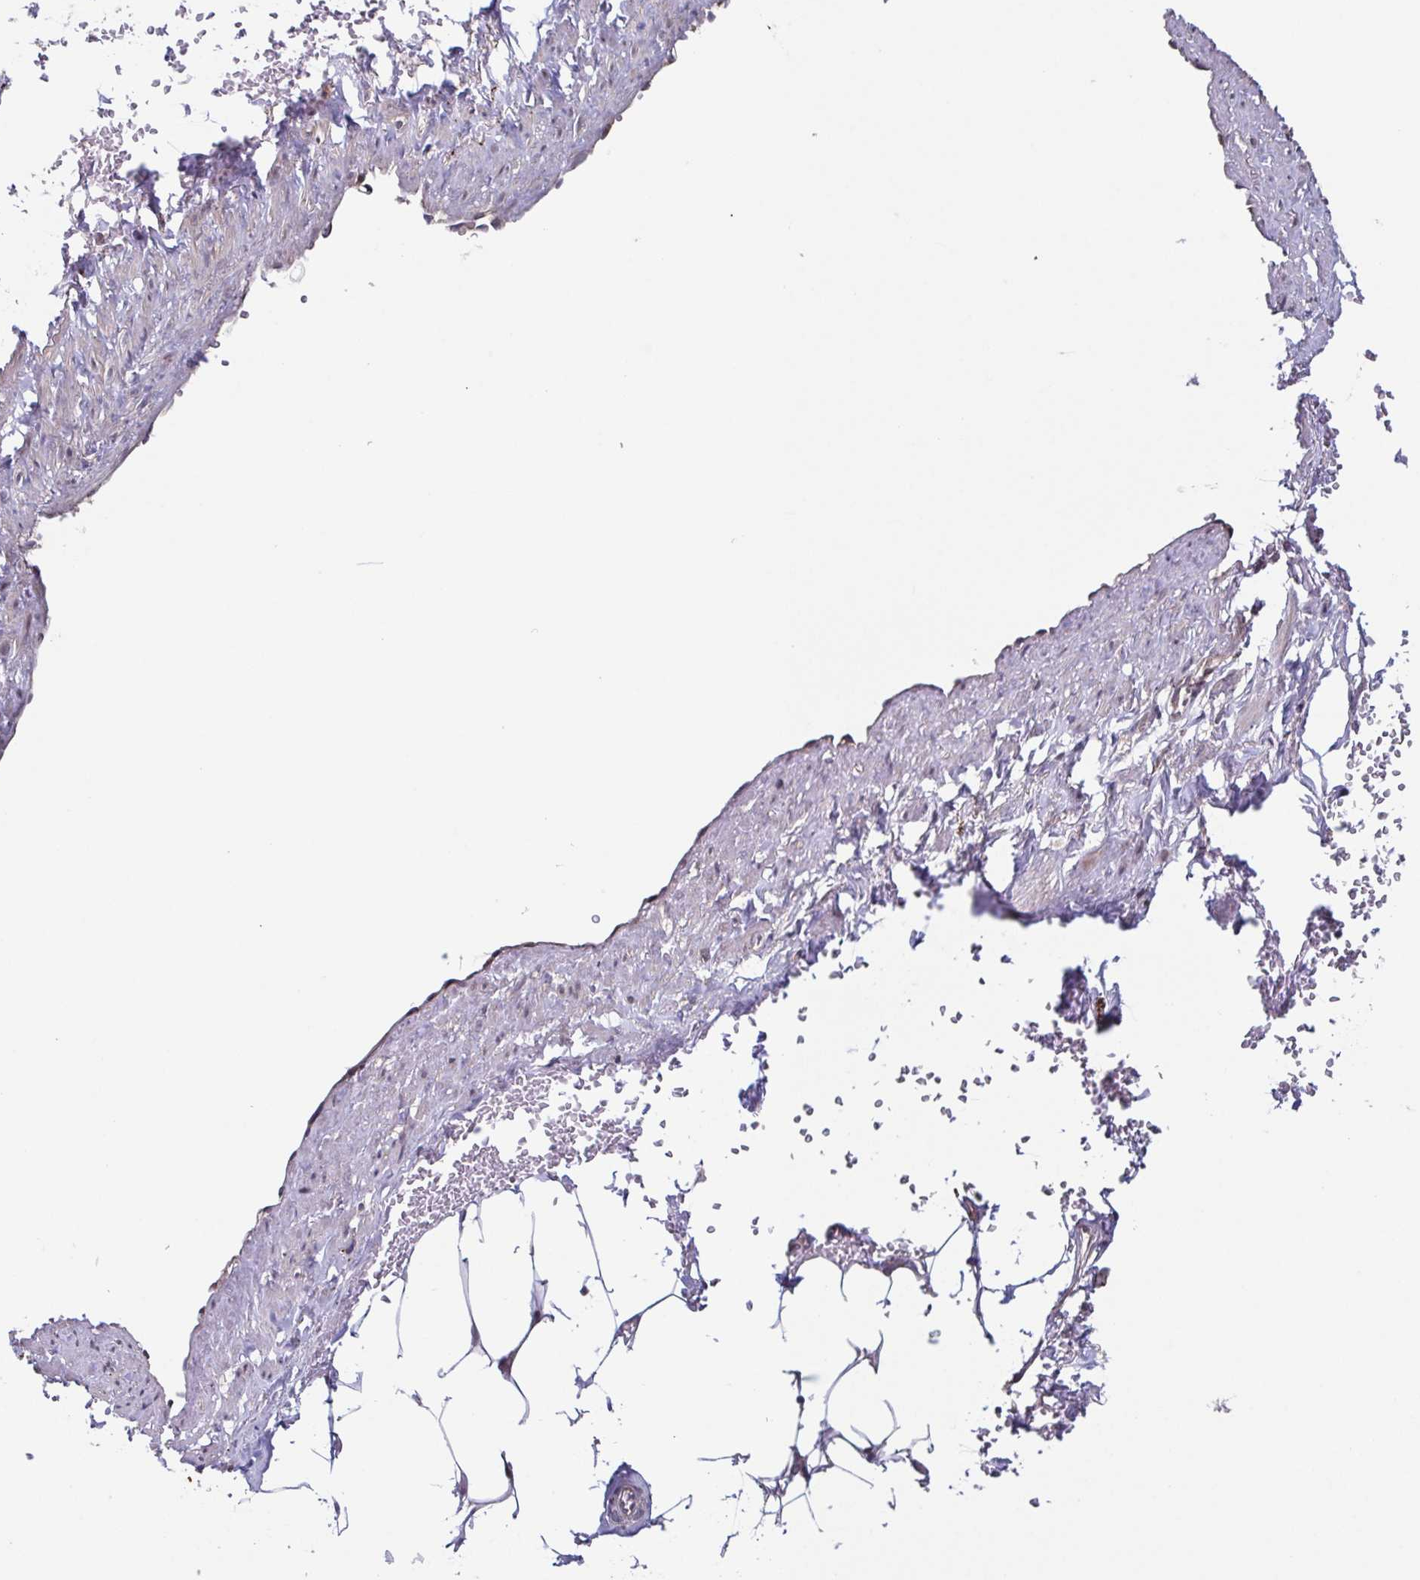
{"staining": {"intensity": "weak", "quantity": "25%-75%", "location": "cytoplasmic/membranous"}, "tissue": "adipose tissue", "cell_type": "Adipocytes", "image_type": "normal", "snomed": [{"axis": "morphology", "description": "Normal tissue, NOS"}, {"axis": "topography", "description": "Prostate"}, {"axis": "topography", "description": "Peripheral nerve tissue"}], "caption": "The immunohistochemical stain labels weak cytoplasmic/membranous expression in adipocytes of normal adipose tissue. The protein of interest is stained brown, and the nuclei are stained in blue (DAB (3,3'-diaminobenzidine) IHC with brightfield microscopy, high magnification).", "gene": "TTC19", "patient": {"sex": "male", "age": 55}}